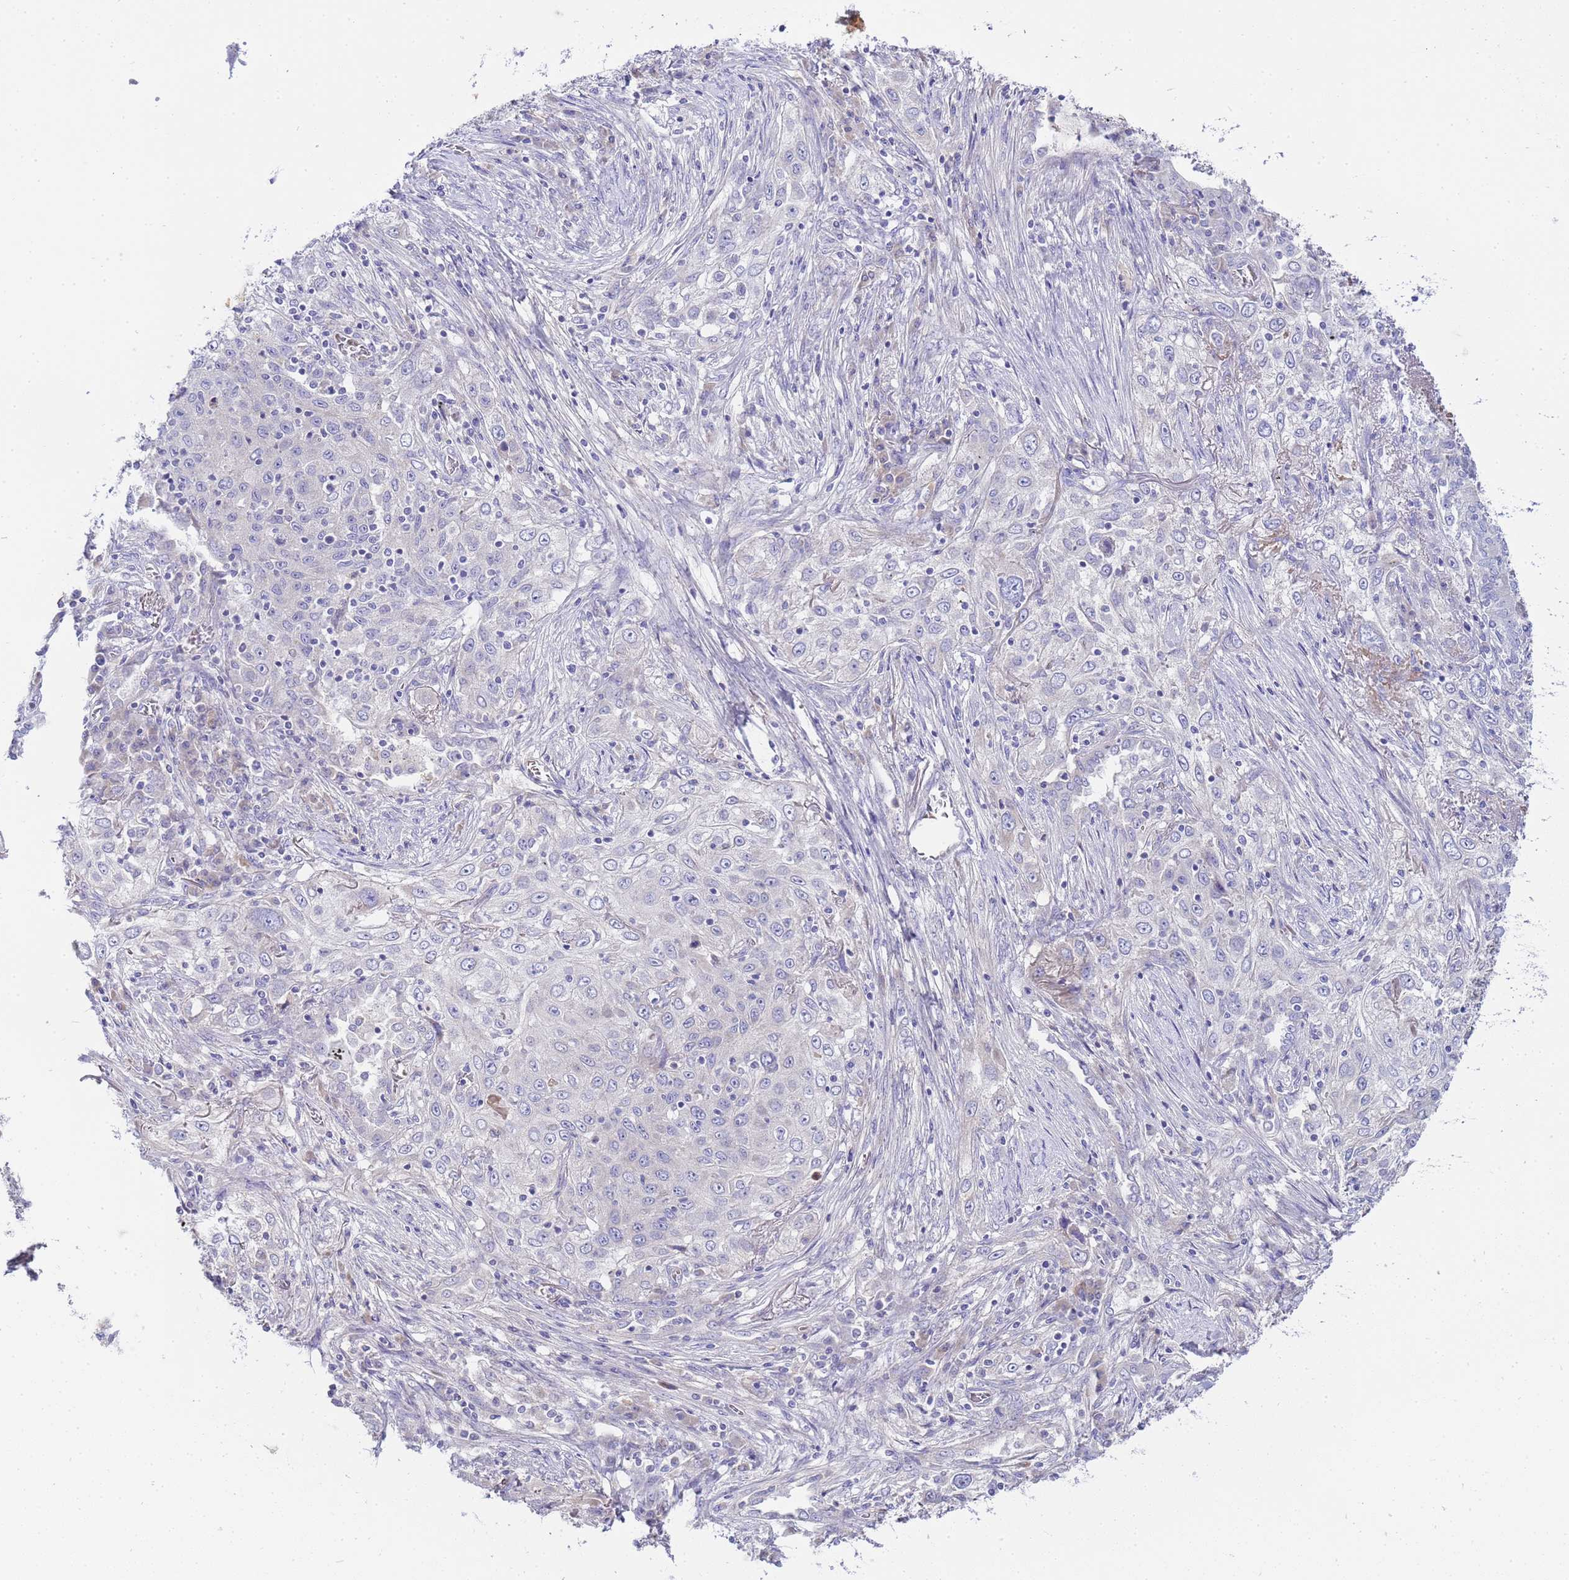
{"staining": {"intensity": "negative", "quantity": "none", "location": "none"}, "tissue": "lung cancer", "cell_type": "Tumor cells", "image_type": "cancer", "snomed": [{"axis": "morphology", "description": "Squamous cell carcinoma, NOS"}, {"axis": "topography", "description": "Lung"}], "caption": "IHC micrograph of neoplastic tissue: lung squamous cell carcinoma stained with DAB (3,3'-diaminobenzidine) demonstrates no significant protein positivity in tumor cells.", "gene": "RIPPLY2", "patient": {"sex": "female", "age": 69}}